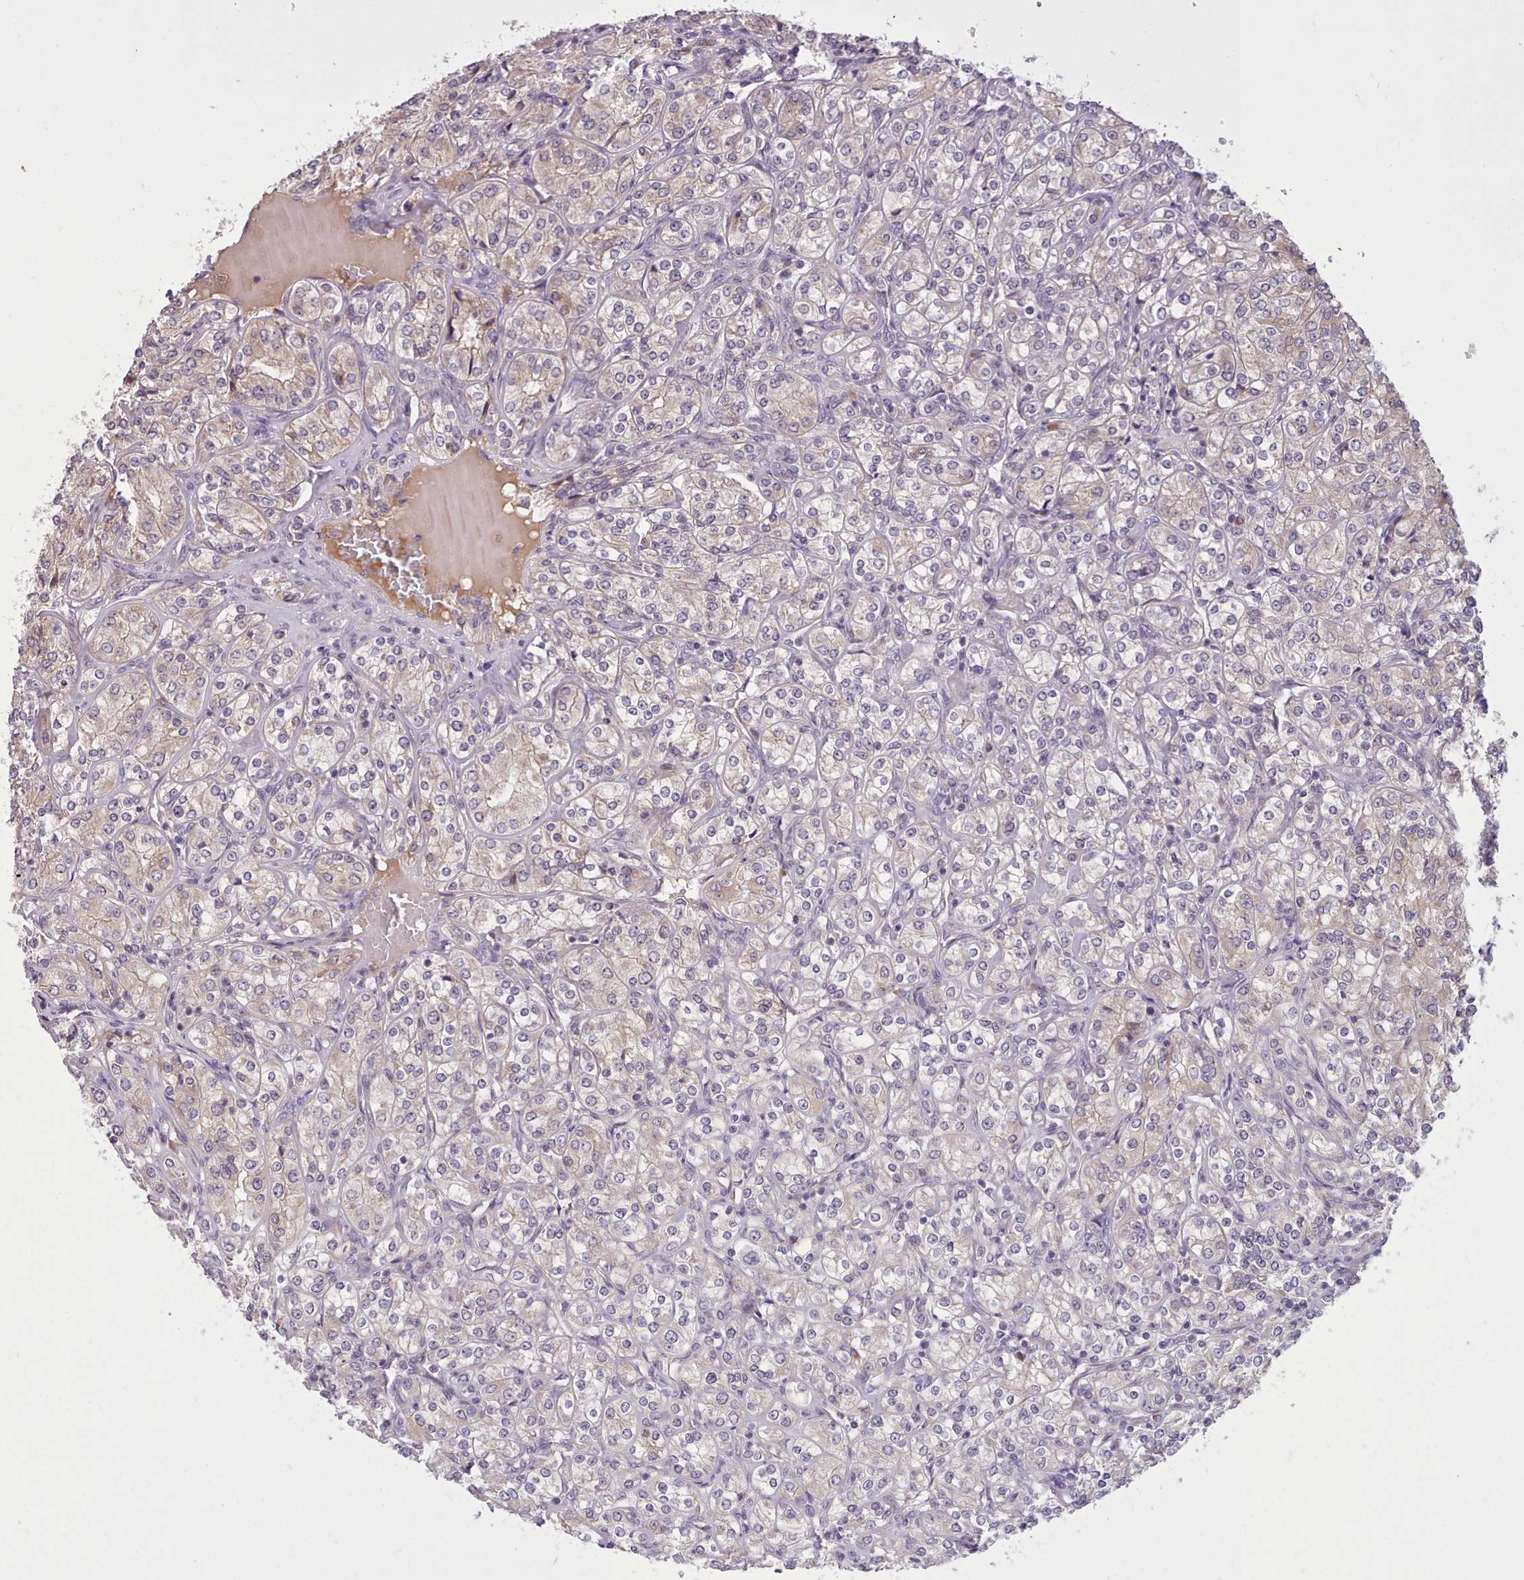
{"staining": {"intensity": "weak", "quantity": "<25%", "location": "cytoplasmic/membranous"}, "tissue": "renal cancer", "cell_type": "Tumor cells", "image_type": "cancer", "snomed": [{"axis": "morphology", "description": "Adenocarcinoma, NOS"}, {"axis": "topography", "description": "Kidney"}], "caption": "Renal cancer stained for a protein using IHC exhibits no positivity tumor cells.", "gene": "NMRK1", "patient": {"sex": "male", "age": 77}}